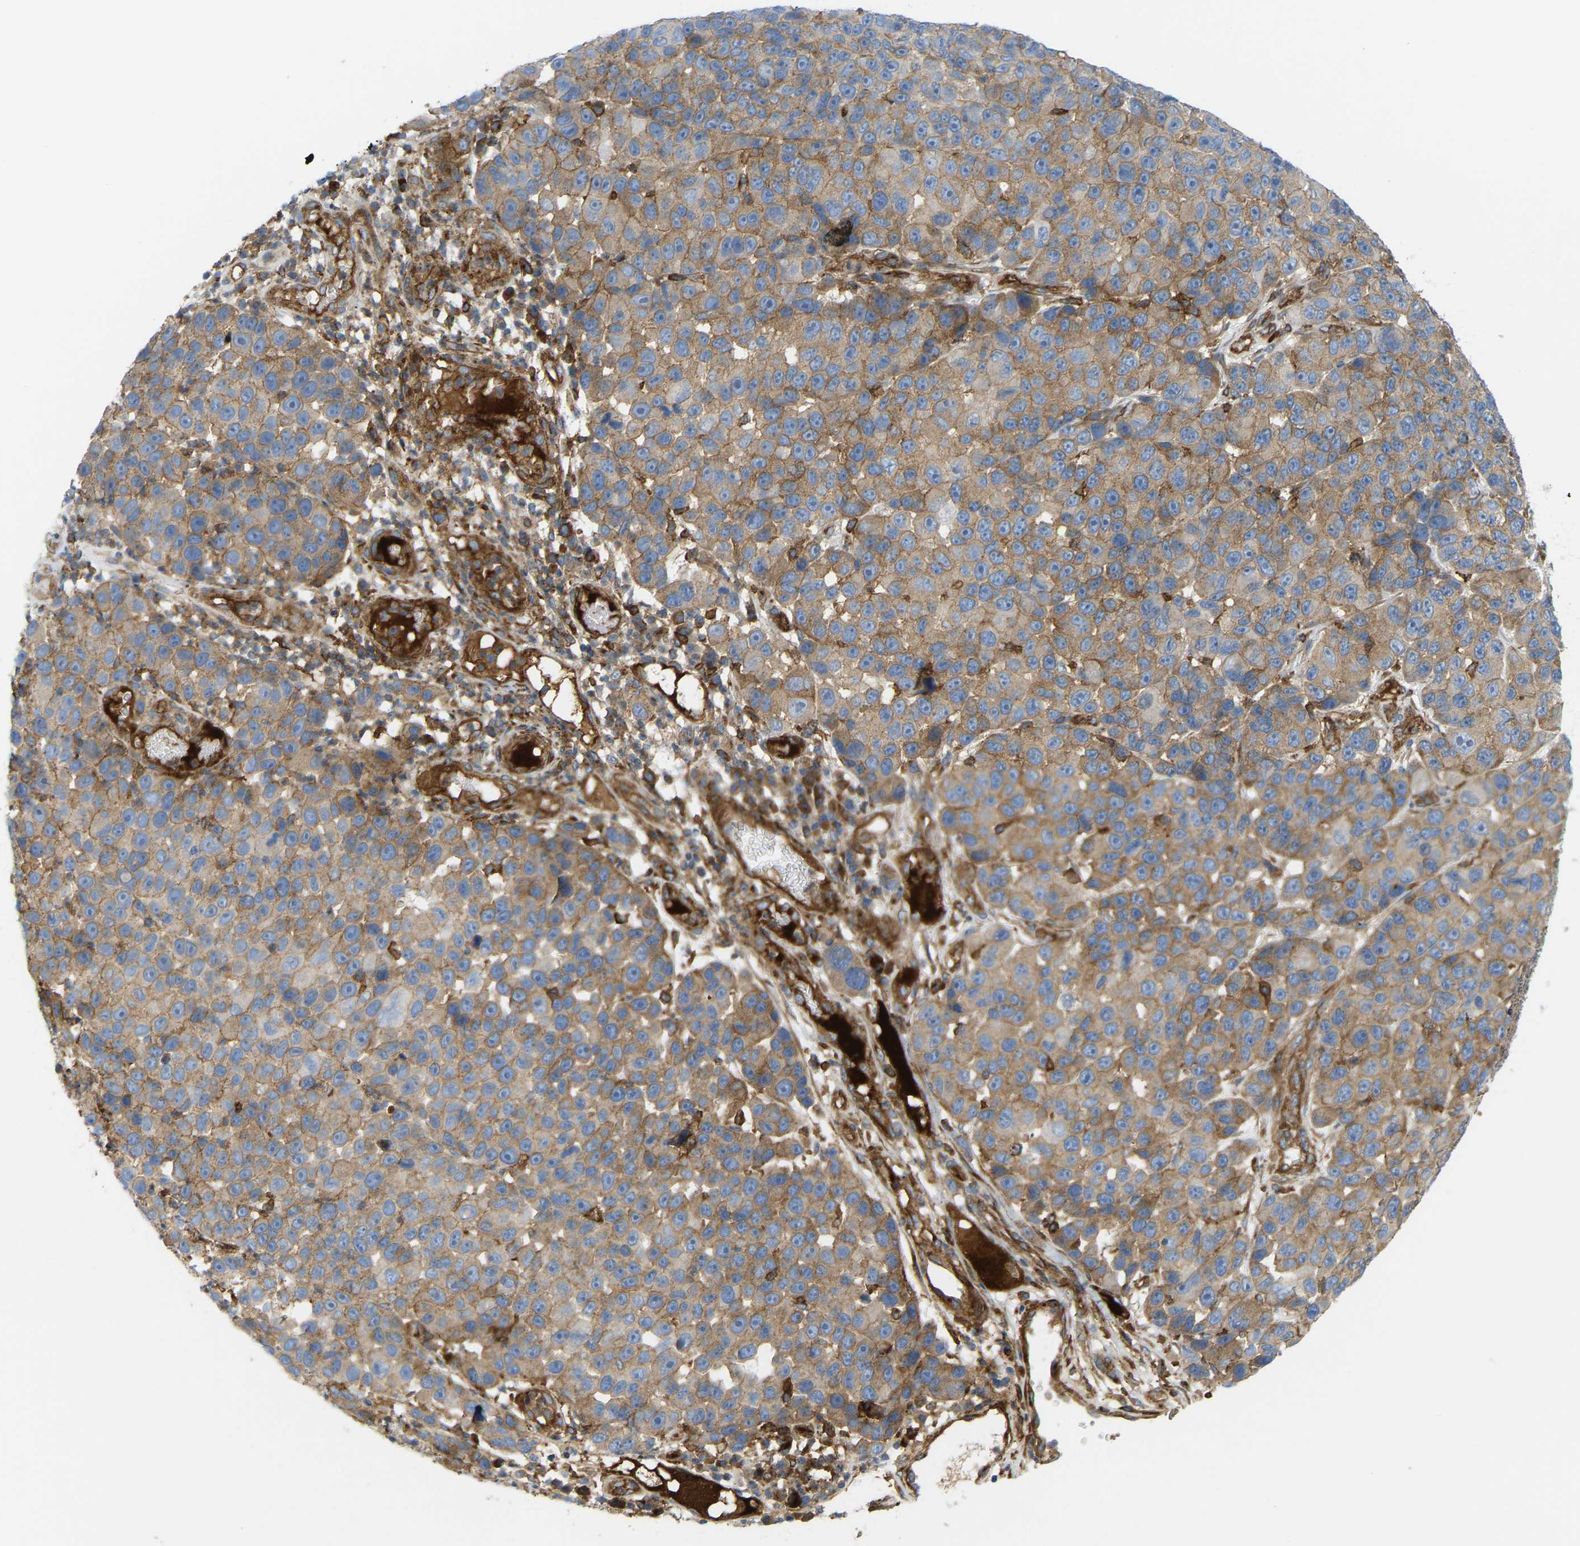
{"staining": {"intensity": "moderate", "quantity": "25%-75%", "location": "cytoplasmic/membranous"}, "tissue": "melanoma", "cell_type": "Tumor cells", "image_type": "cancer", "snomed": [{"axis": "morphology", "description": "Malignant melanoma, NOS"}, {"axis": "topography", "description": "Skin"}], "caption": "Melanoma tissue reveals moderate cytoplasmic/membranous expression in approximately 25%-75% of tumor cells, visualized by immunohistochemistry.", "gene": "PICALM", "patient": {"sex": "male", "age": 53}}